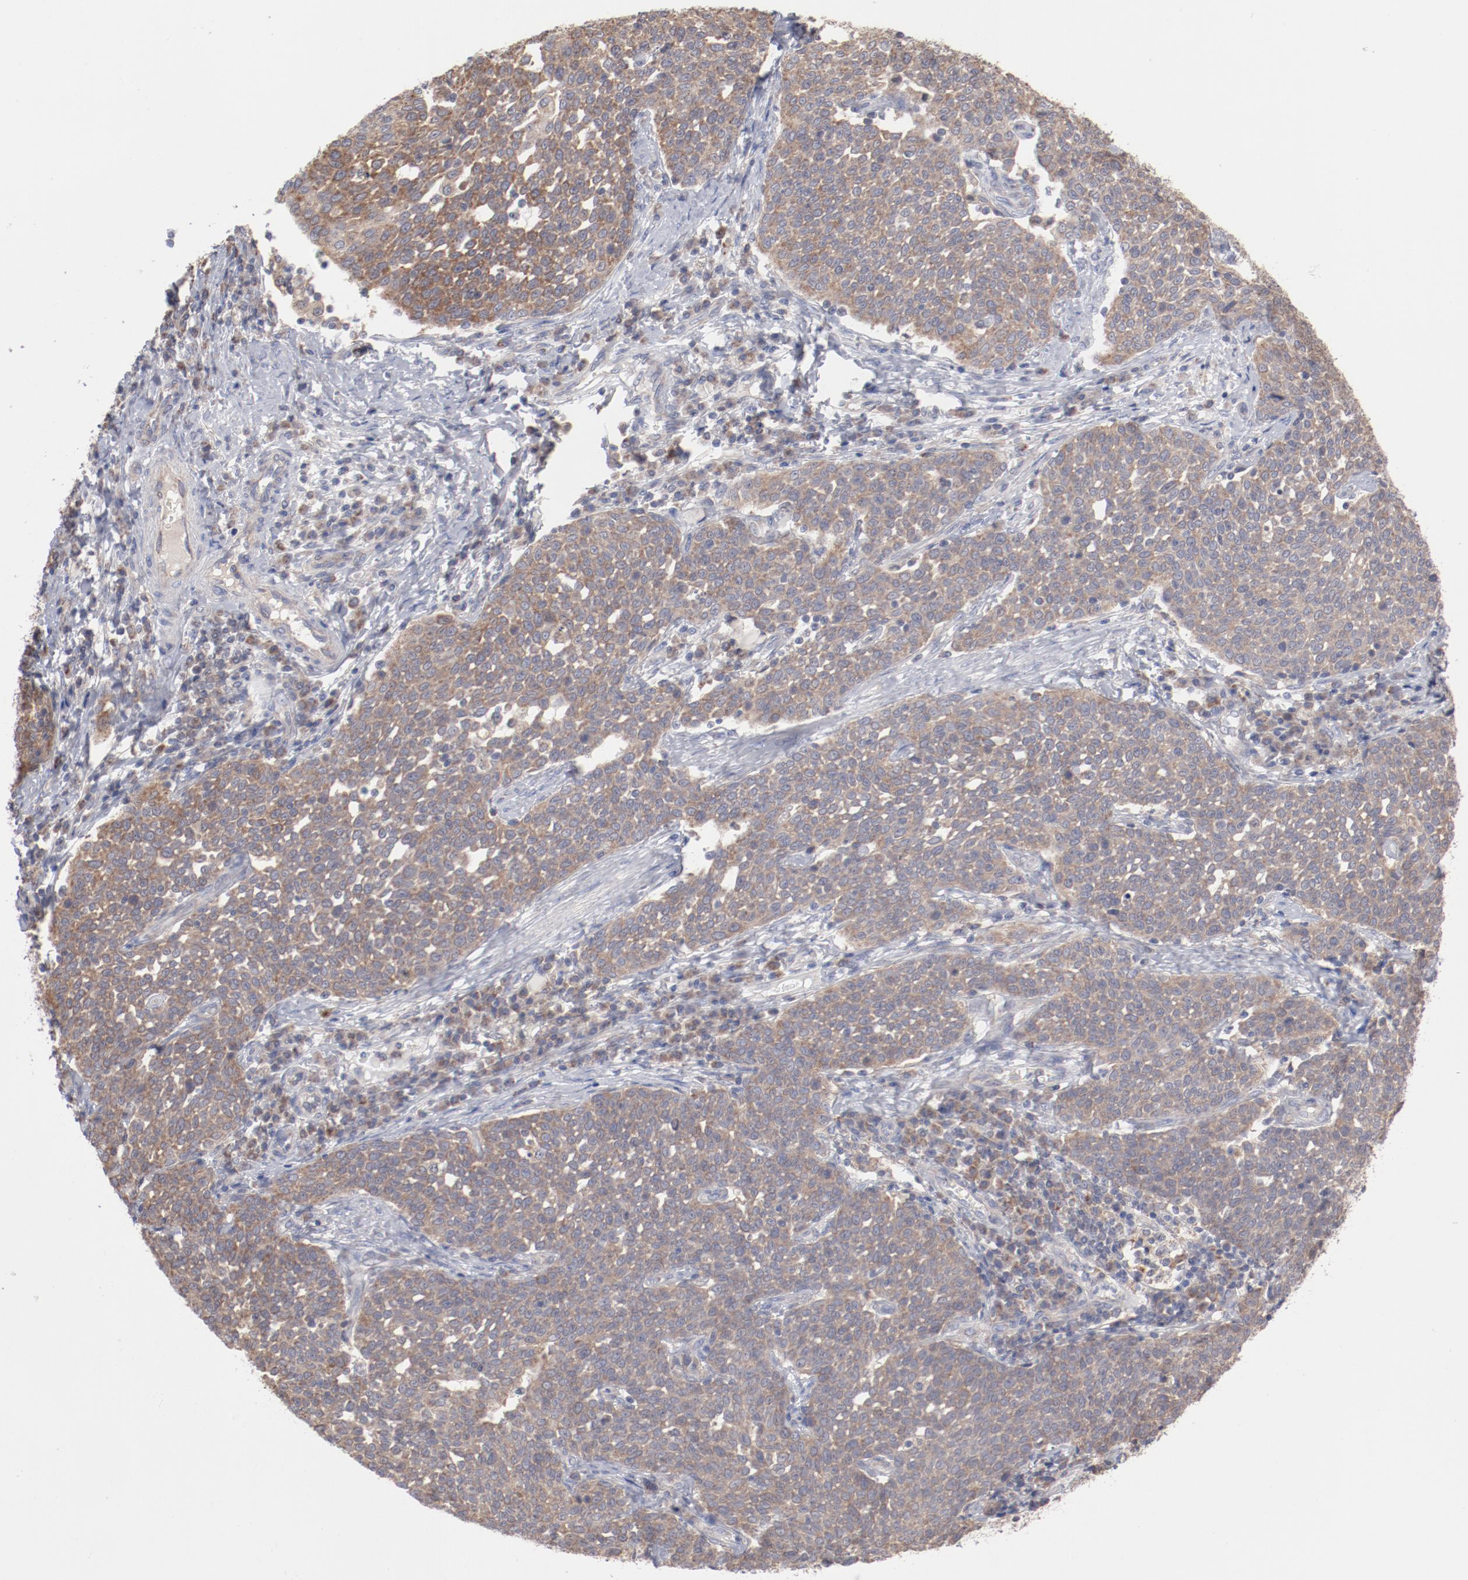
{"staining": {"intensity": "weak", "quantity": ">75%", "location": "cytoplasmic/membranous"}, "tissue": "cervical cancer", "cell_type": "Tumor cells", "image_type": "cancer", "snomed": [{"axis": "morphology", "description": "Squamous cell carcinoma, NOS"}, {"axis": "topography", "description": "Cervix"}], "caption": "This photomicrograph exhibits immunohistochemistry staining of cervical squamous cell carcinoma, with low weak cytoplasmic/membranous expression in approximately >75% of tumor cells.", "gene": "PPFIBP2", "patient": {"sex": "female", "age": 34}}